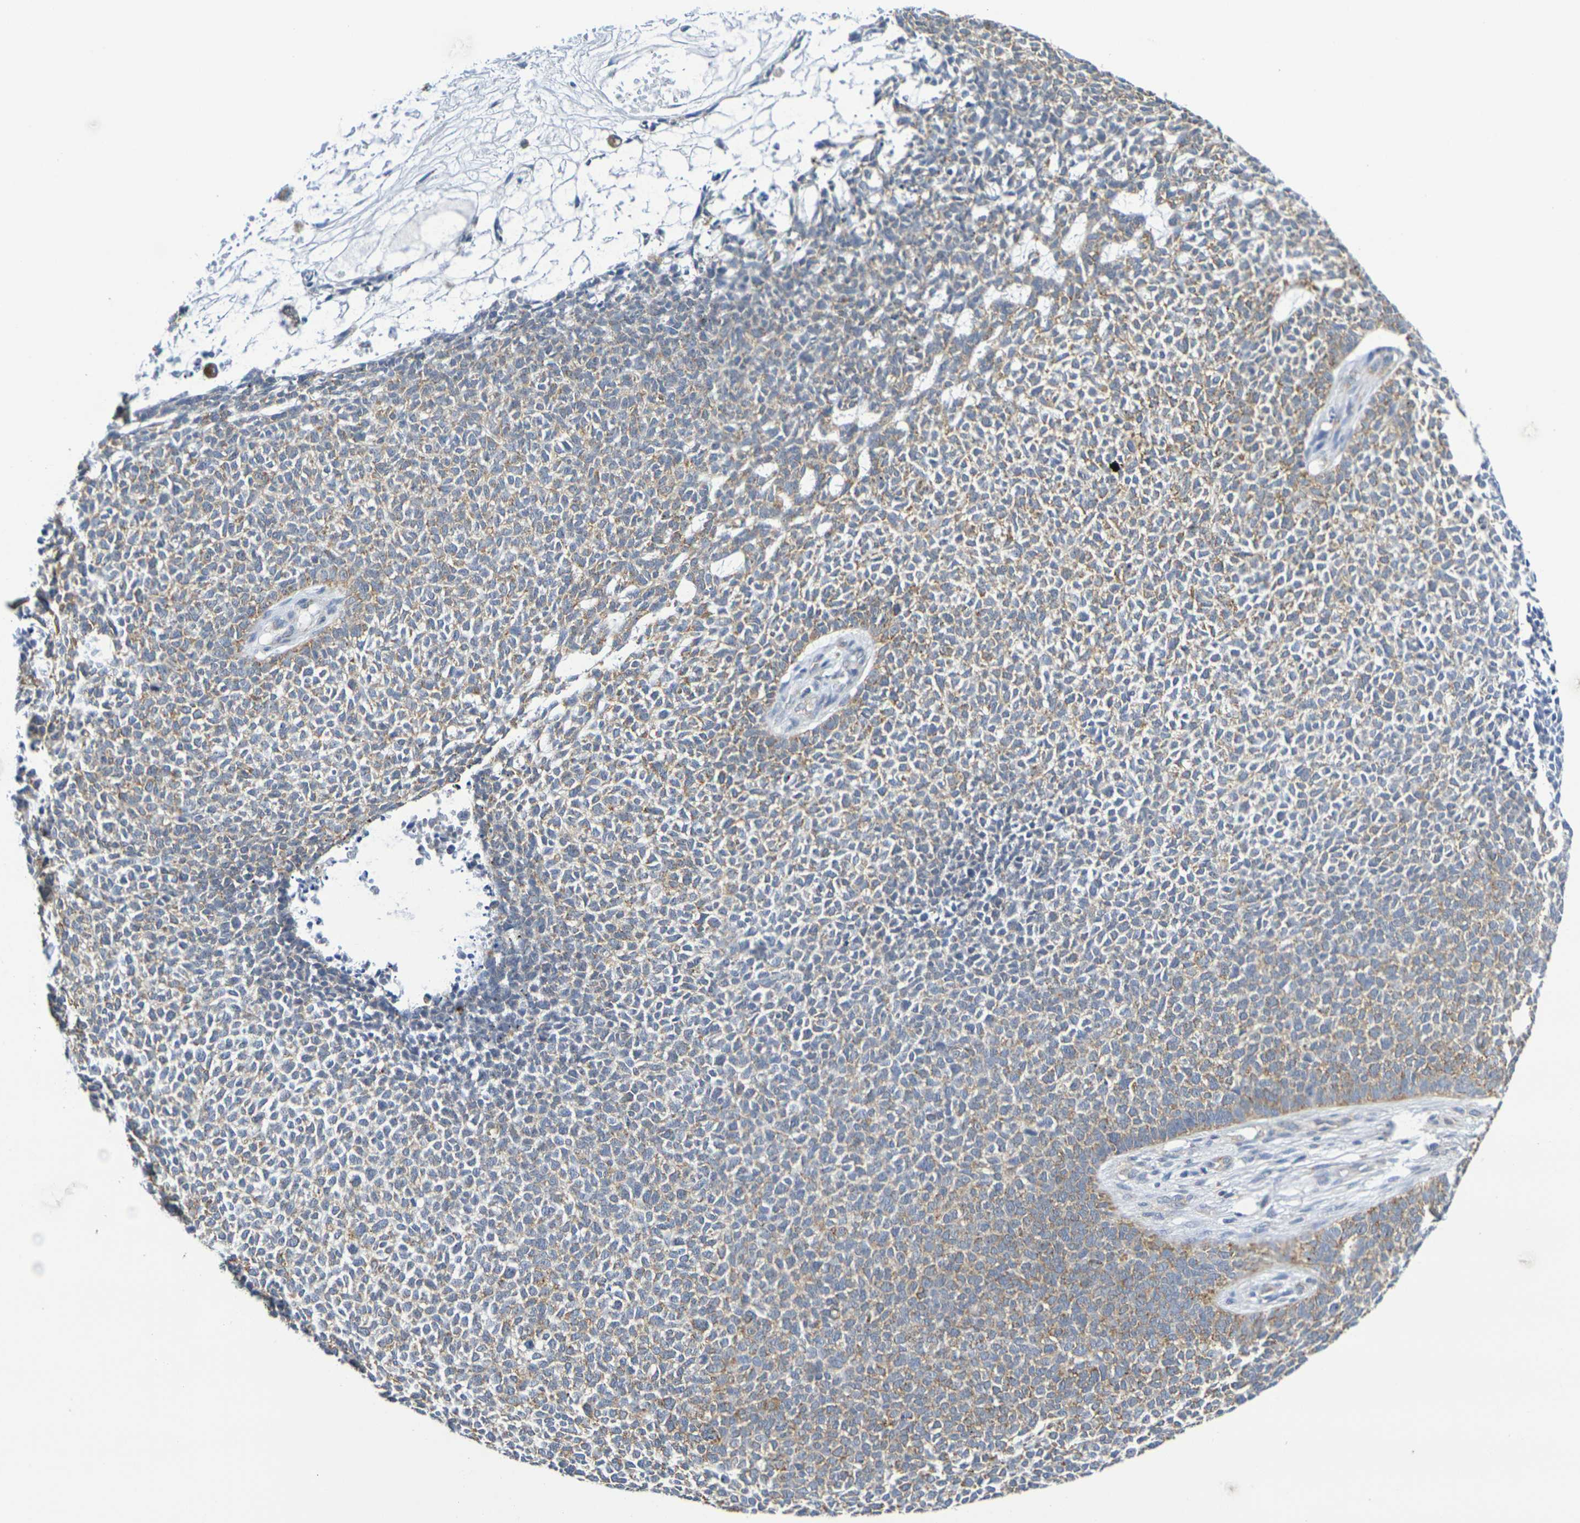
{"staining": {"intensity": "weak", "quantity": ">75%", "location": "cytoplasmic/membranous"}, "tissue": "skin cancer", "cell_type": "Tumor cells", "image_type": "cancer", "snomed": [{"axis": "morphology", "description": "Basal cell carcinoma"}, {"axis": "topography", "description": "Skin"}], "caption": "DAB immunohistochemical staining of human skin cancer reveals weak cytoplasmic/membranous protein positivity in about >75% of tumor cells.", "gene": "CHRNB1", "patient": {"sex": "female", "age": 84}}